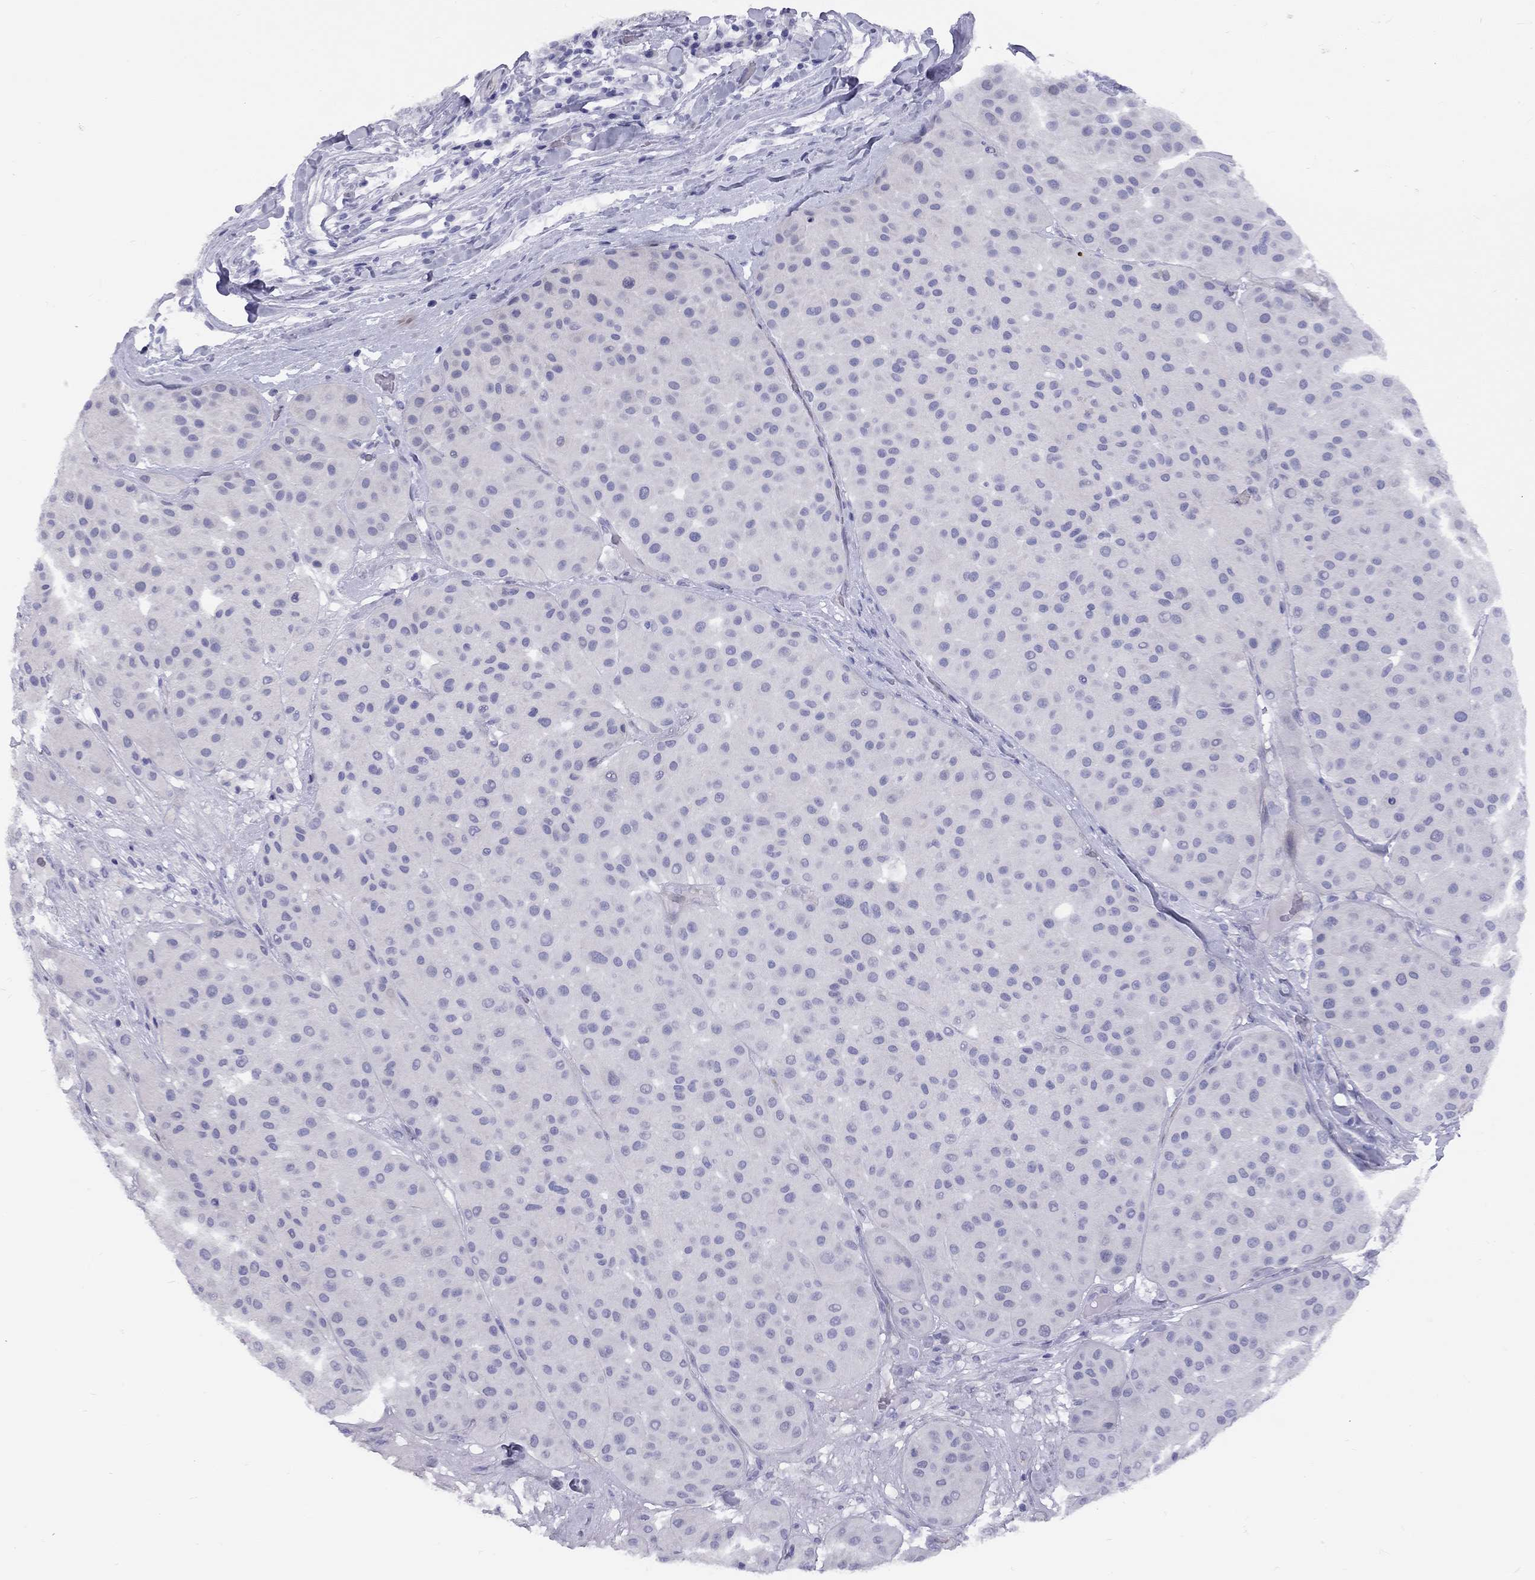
{"staining": {"intensity": "negative", "quantity": "none", "location": "none"}, "tissue": "melanoma", "cell_type": "Tumor cells", "image_type": "cancer", "snomed": [{"axis": "morphology", "description": "Malignant melanoma, Metastatic site"}, {"axis": "topography", "description": "Smooth muscle"}], "caption": "Immunohistochemical staining of malignant melanoma (metastatic site) shows no significant positivity in tumor cells.", "gene": "FSCN3", "patient": {"sex": "male", "age": 41}}